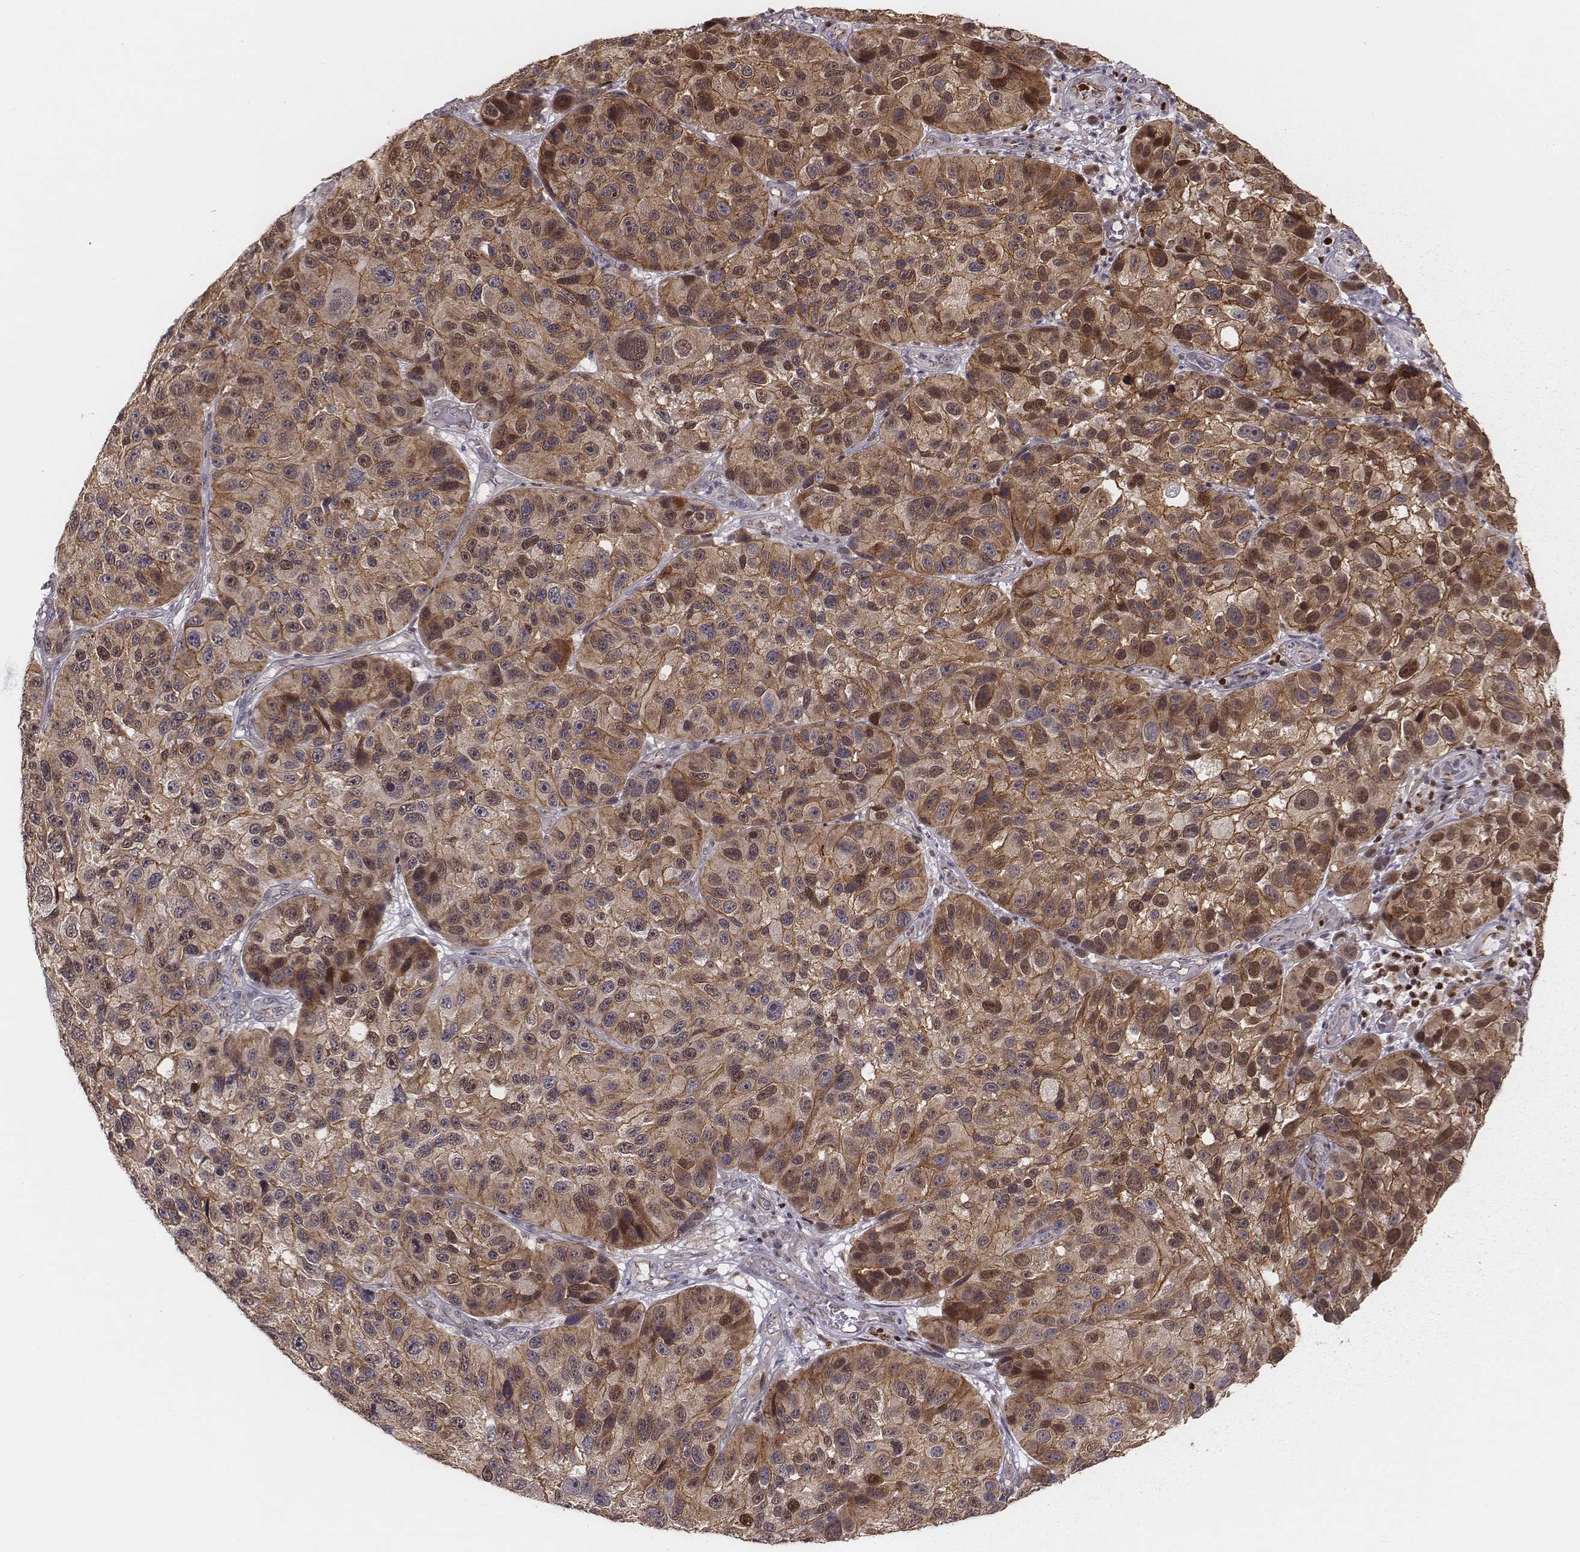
{"staining": {"intensity": "moderate", "quantity": ">75%", "location": "cytoplasmic/membranous,nuclear"}, "tissue": "melanoma", "cell_type": "Tumor cells", "image_type": "cancer", "snomed": [{"axis": "morphology", "description": "Malignant melanoma, NOS"}, {"axis": "topography", "description": "Skin"}], "caption": "Immunohistochemistry (DAB) staining of human melanoma exhibits moderate cytoplasmic/membranous and nuclear protein staining in approximately >75% of tumor cells.", "gene": "WDR59", "patient": {"sex": "male", "age": 53}}